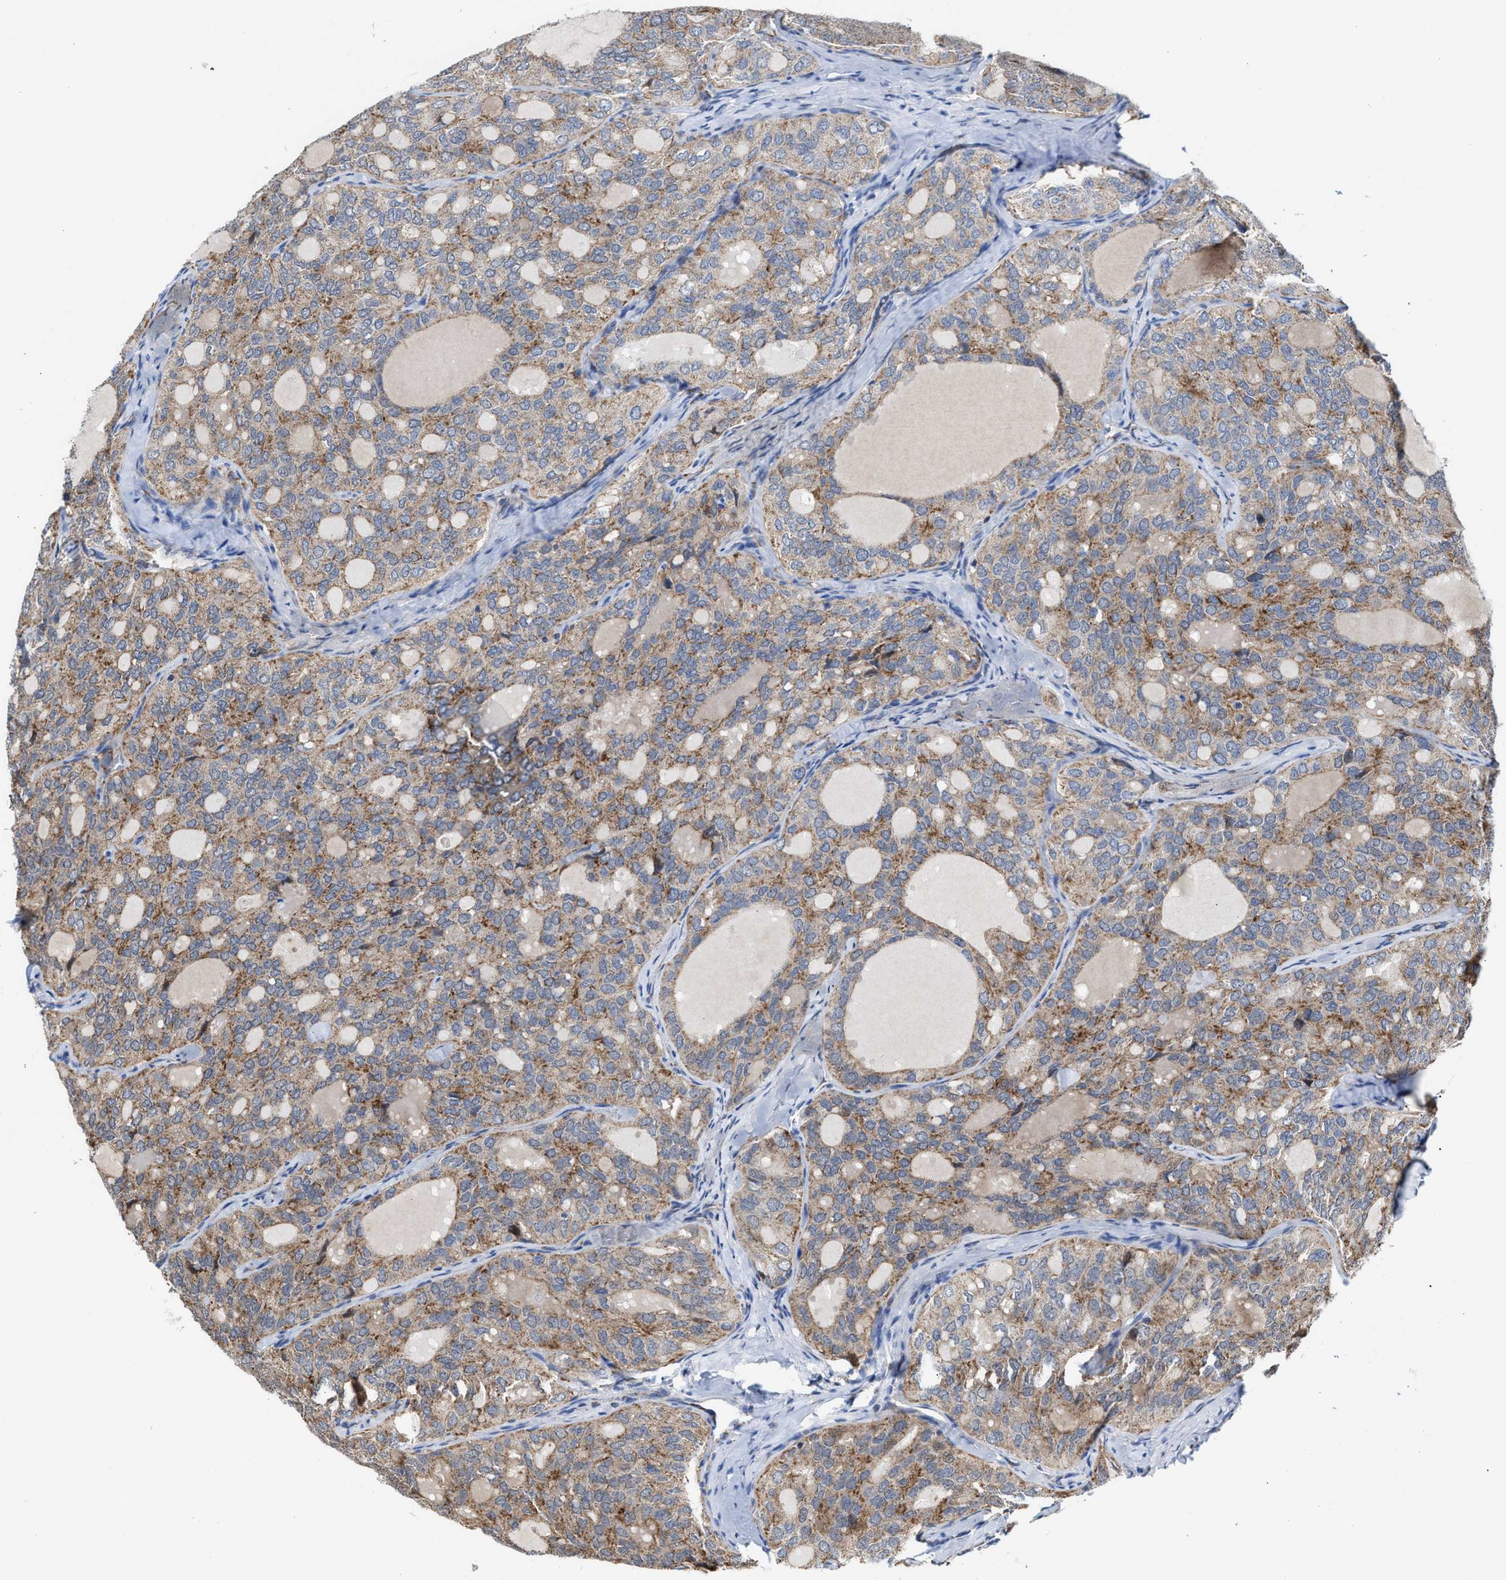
{"staining": {"intensity": "moderate", "quantity": "25%-75%", "location": "cytoplasmic/membranous"}, "tissue": "thyroid cancer", "cell_type": "Tumor cells", "image_type": "cancer", "snomed": [{"axis": "morphology", "description": "Follicular adenoma carcinoma, NOS"}, {"axis": "topography", "description": "Thyroid gland"}], "caption": "Protein staining of follicular adenoma carcinoma (thyroid) tissue demonstrates moderate cytoplasmic/membranous positivity in about 25%-75% of tumor cells.", "gene": "MECR", "patient": {"sex": "male", "age": 75}}